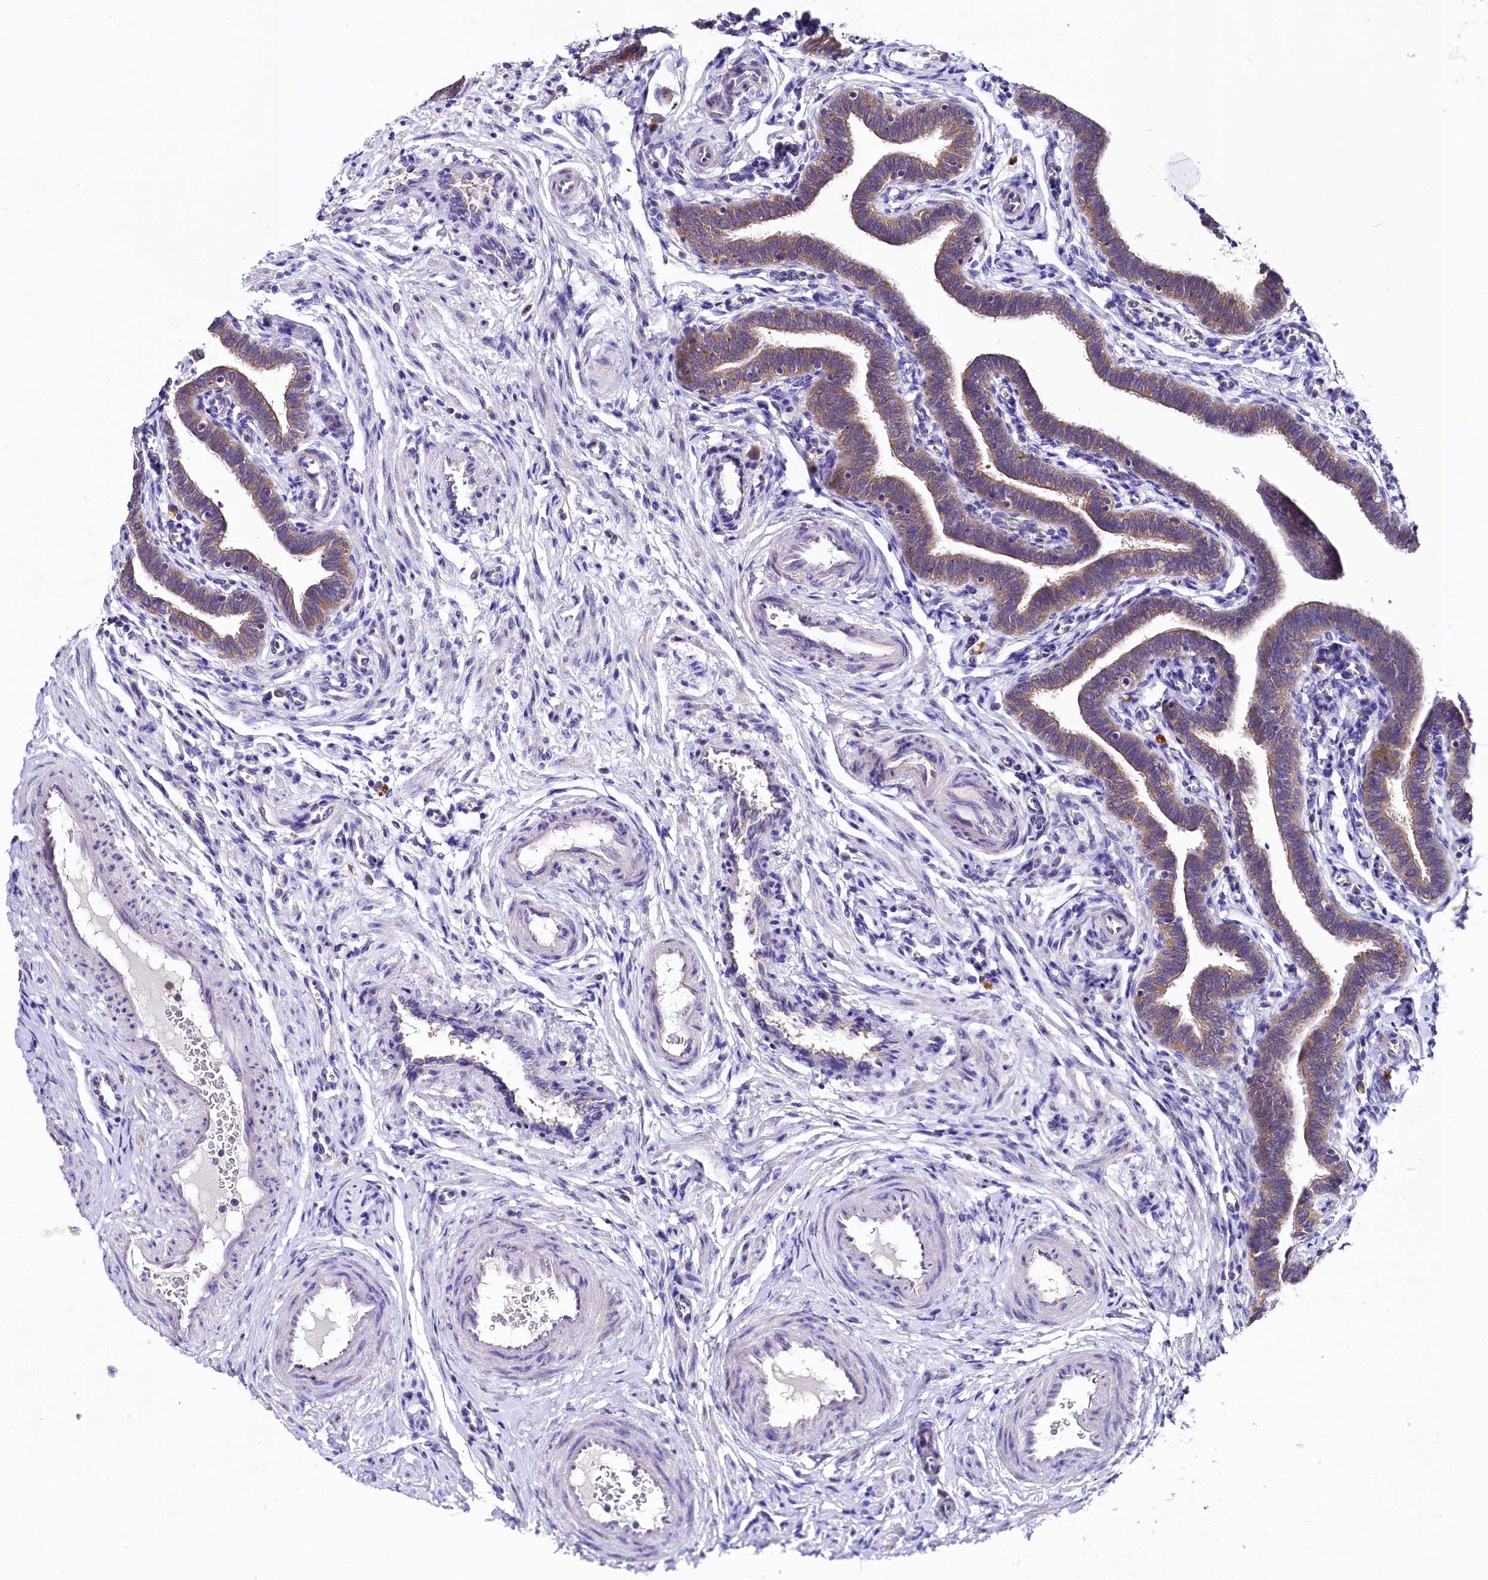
{"staining": {"intensity": "moderate", "quantity": ">75%", "location": "cytoplasmic/membranous"}, "tissue": "fallopian tube", "cell_type": "Glandular cells", "image_type": "normal", "snomed": [{"axis": "morphology", "description": "Normal tissue, NOS"}, {"axis": "topography", "description": "Fallopian tube"}], "caption": "Immunohistochemical staining of unremarkable human fallopian tube reveals >75% levels of moderate cytoplasmic/membranous protein staining in about >75% of glandular cells.", "gene": "QARS1", "patient": {"sex": "female", "age": 36}}